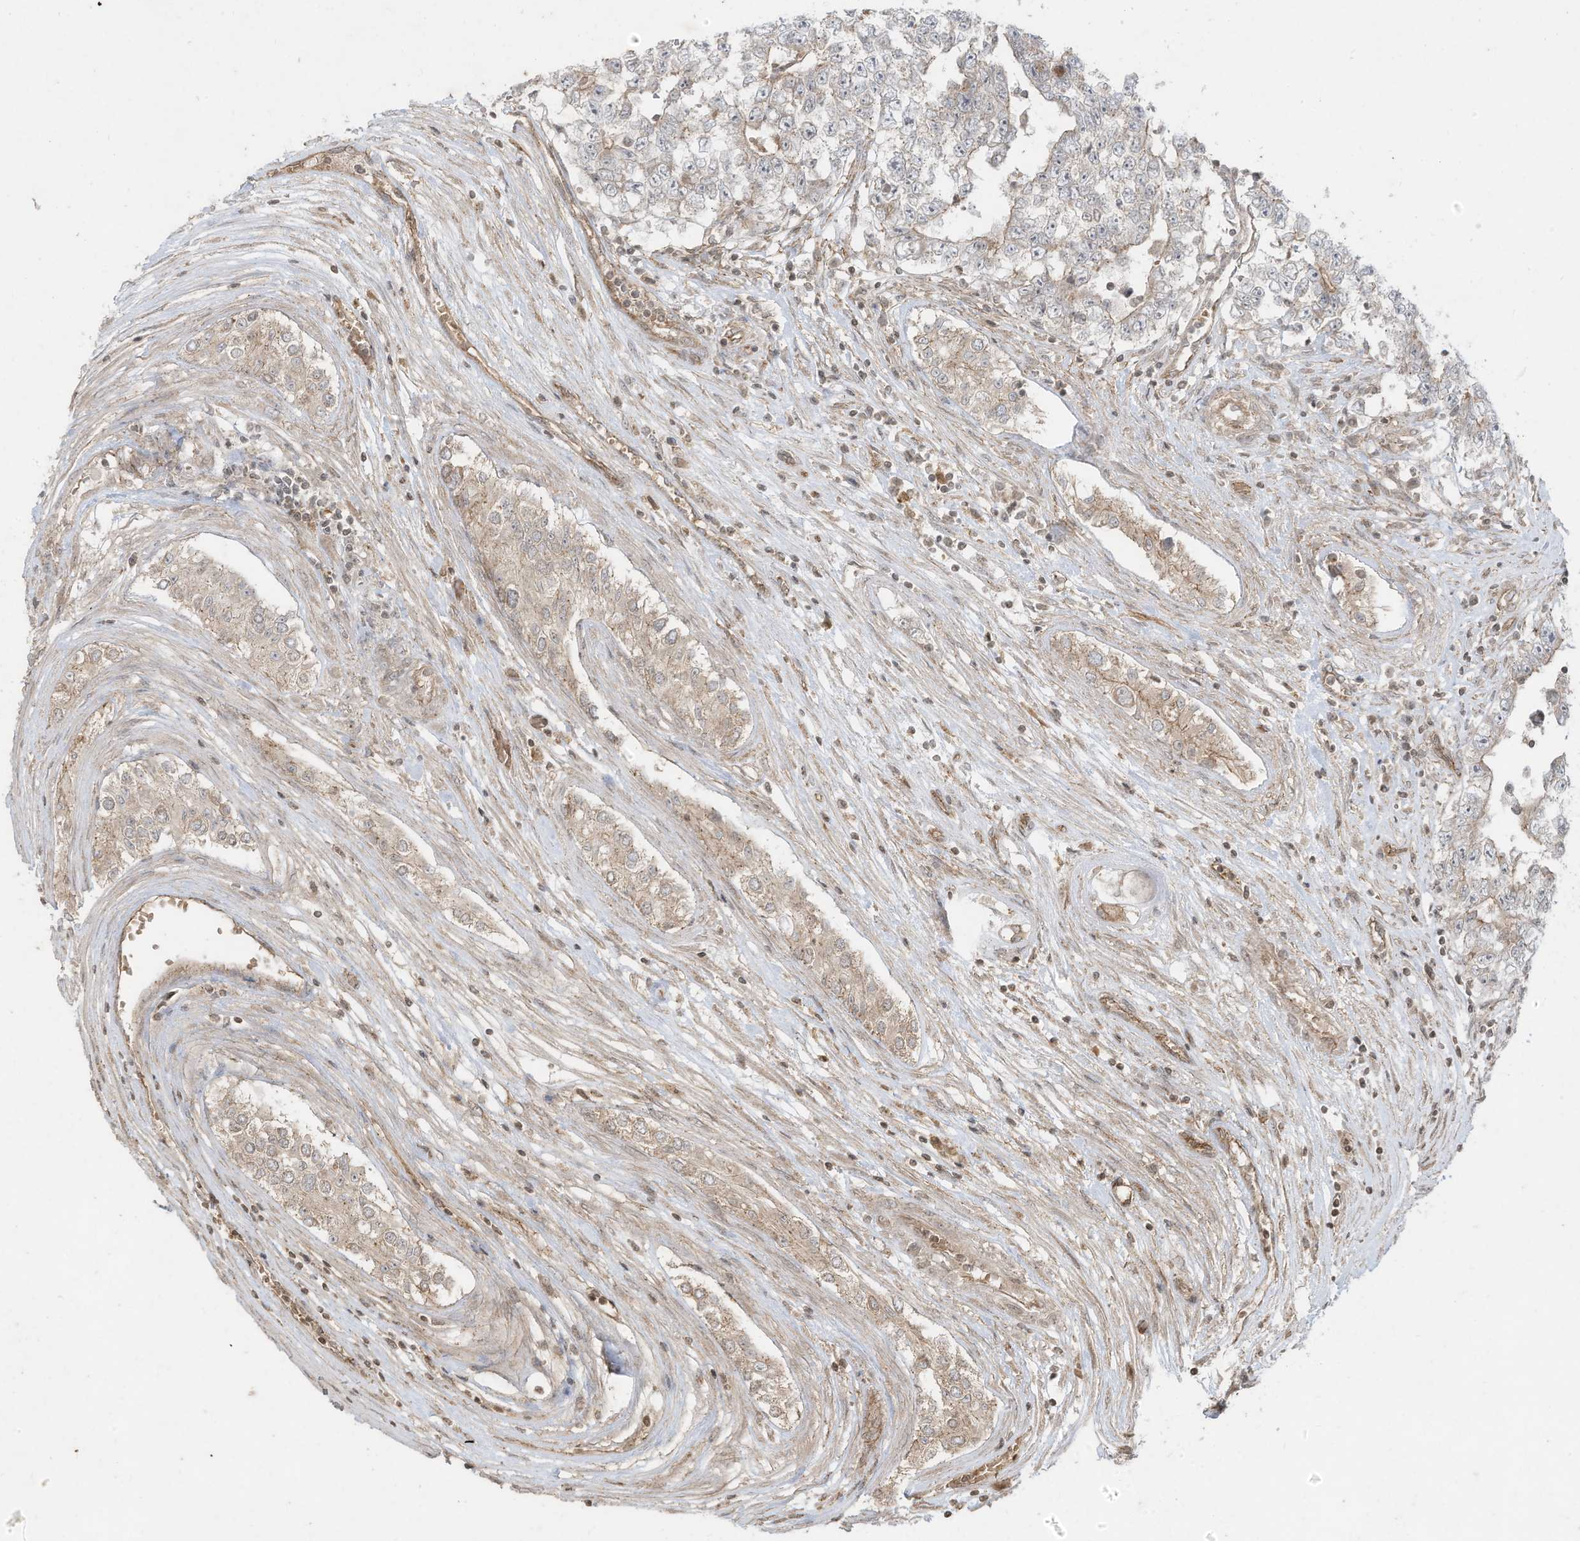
{"staining": {"intensity": "negative", "quantity": "none", "location": "none"}, "tissue": "testis cancer", "cell_type": "Tumor cells", "image_type": "cancer", "snomed": [{"axis": "morphology", "description": "Carcinoma, Embryonal, NOS"}, {"axis": "topography", "description": "Testis"}], "caption": "Testis cancer (embryonal carcinoma) was stained to show a protein in brown. There is no significant expression in tumor cells. (Immunohistochemistry (ihc), brightfield microscopy, high magnification).", "gene": "MATN2", "patient": {"sex": "male", "age": 25}}